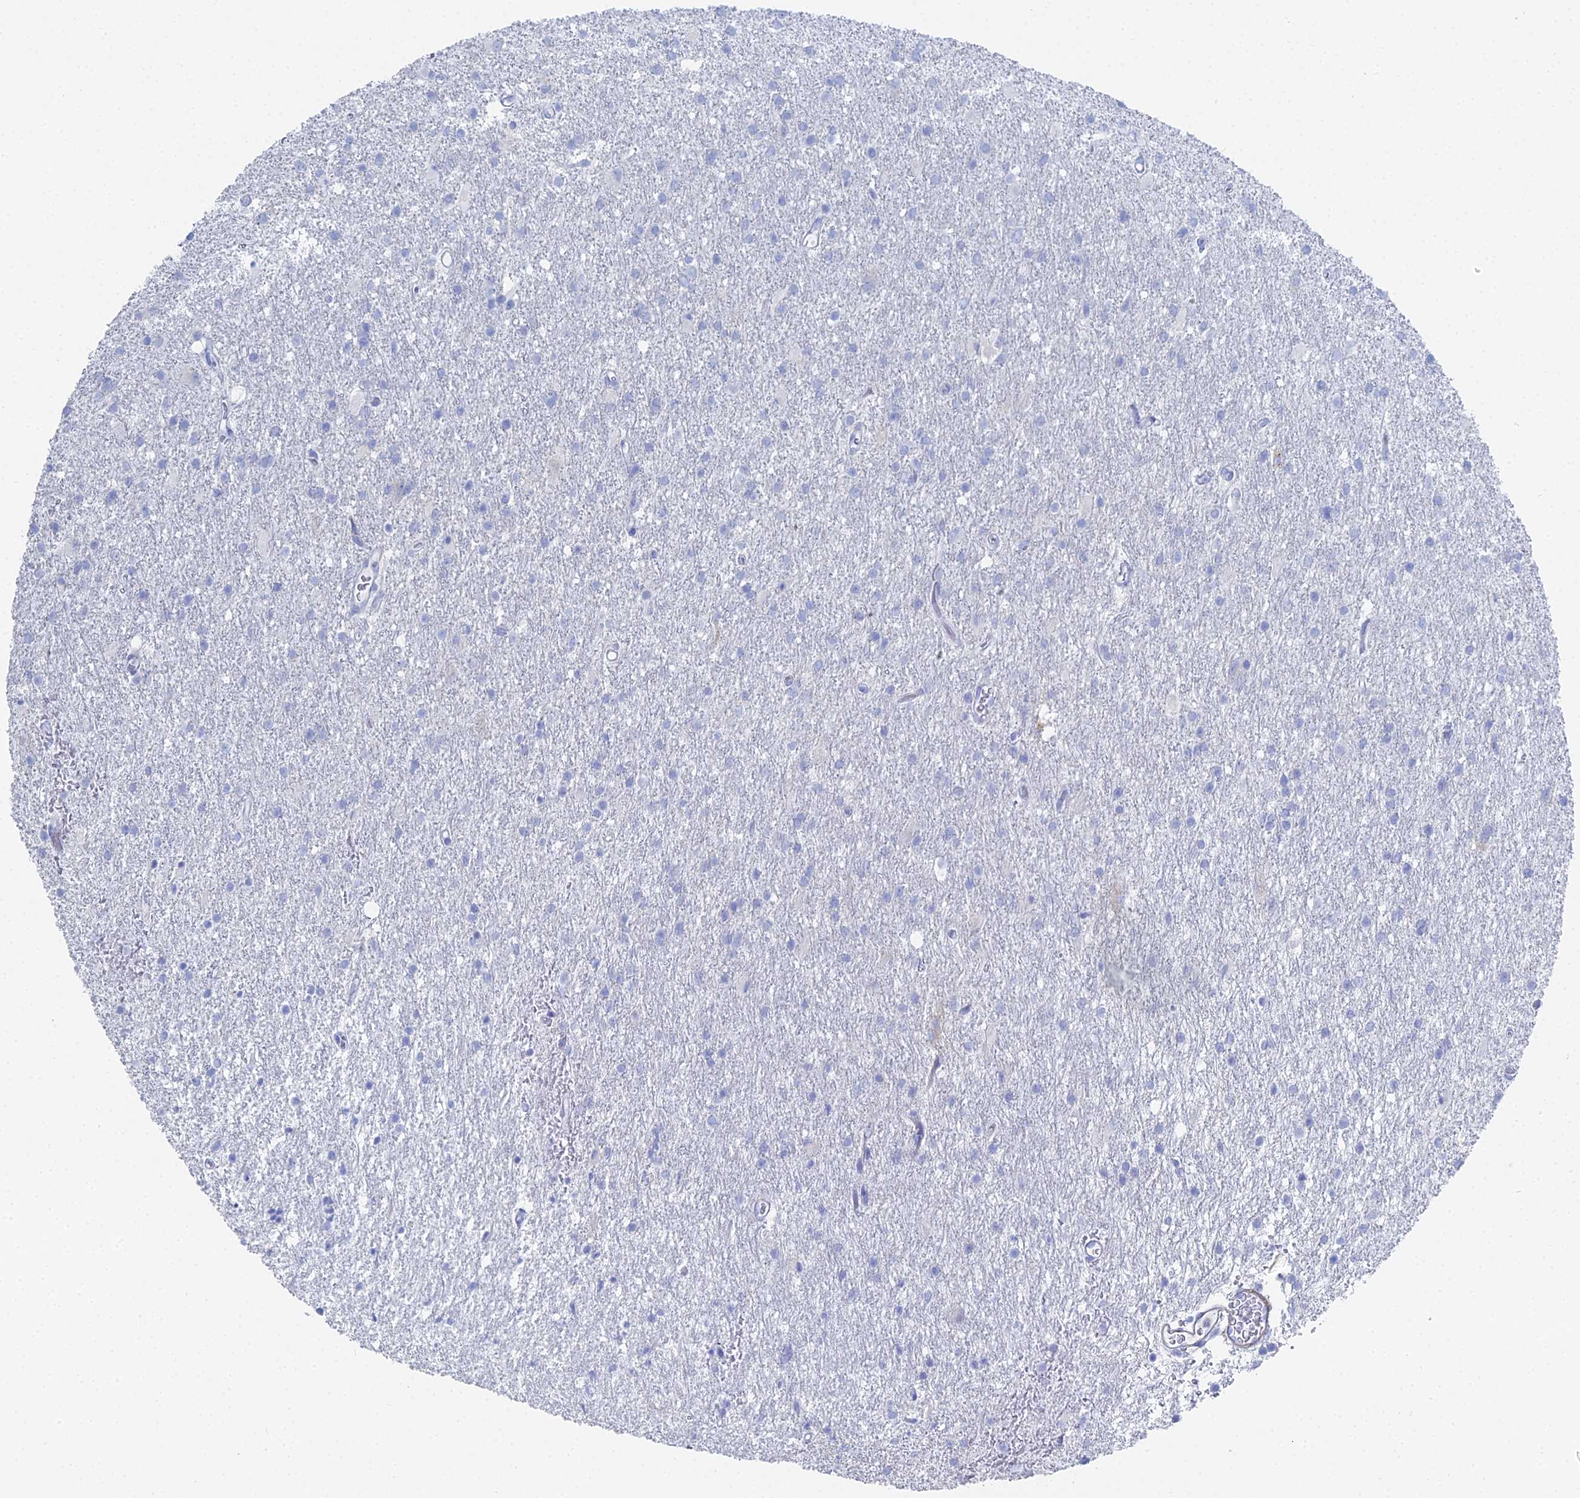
{"staining": {"intensity": "negative", "quantity": "none", "location": "none"}, "tissue": "glioma", "cell_type": "Tumor cells", "image_type": "cancer", "snomed": [{"axis": "morphology", "description": "Glioma, malignant, High grade"}, {"axis": "topography", "description": "Brain"}], "caption": "Immunohistochemistry (IHC) histopathology image of glioma stained for a protein (brown), which displays no expression in tumor cells.", "gene": "DHX34", "patient": {"sex": "female", "age": 50}}